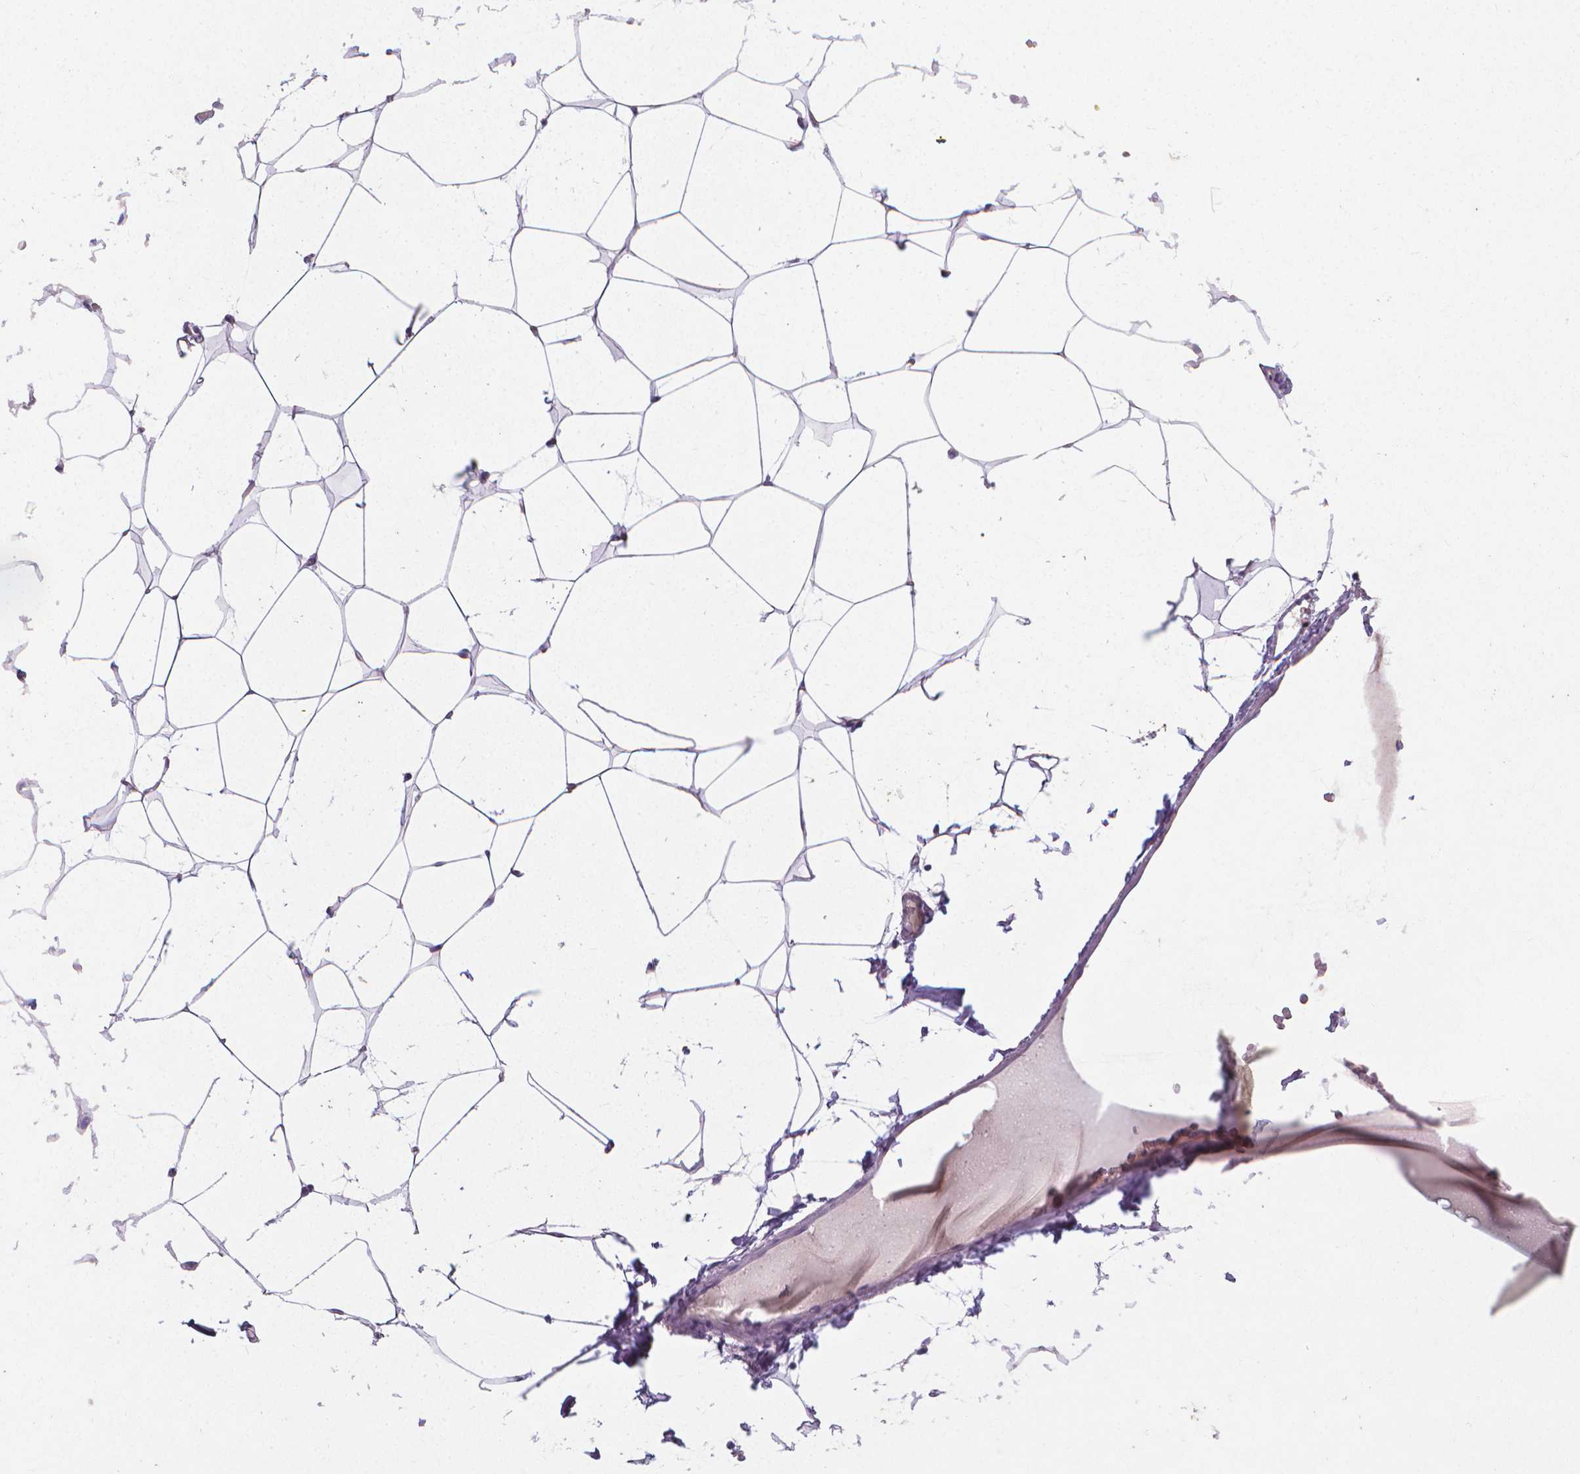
{"staining": {"intensity": "negative", "quantity": "none", "location": "none"}, "tissue": "breast", "cell_type": "Adipocytes", "image_type": "normal", "snomed": [{"axis": "morphology", "description": "Normal tissue, NOS"}, {"axis": "topography", "description": "Breast"}], "caption": "Immunohistochemistry micrograph of unremarkable breast: breast stained with DAB reveals no significant protein positivity in adipocytes. (Brightfield microscopy of DAB IHC at high magnification).", "gene": "XPNPEP2", "patient": {"sex": "female", "age": 32}}